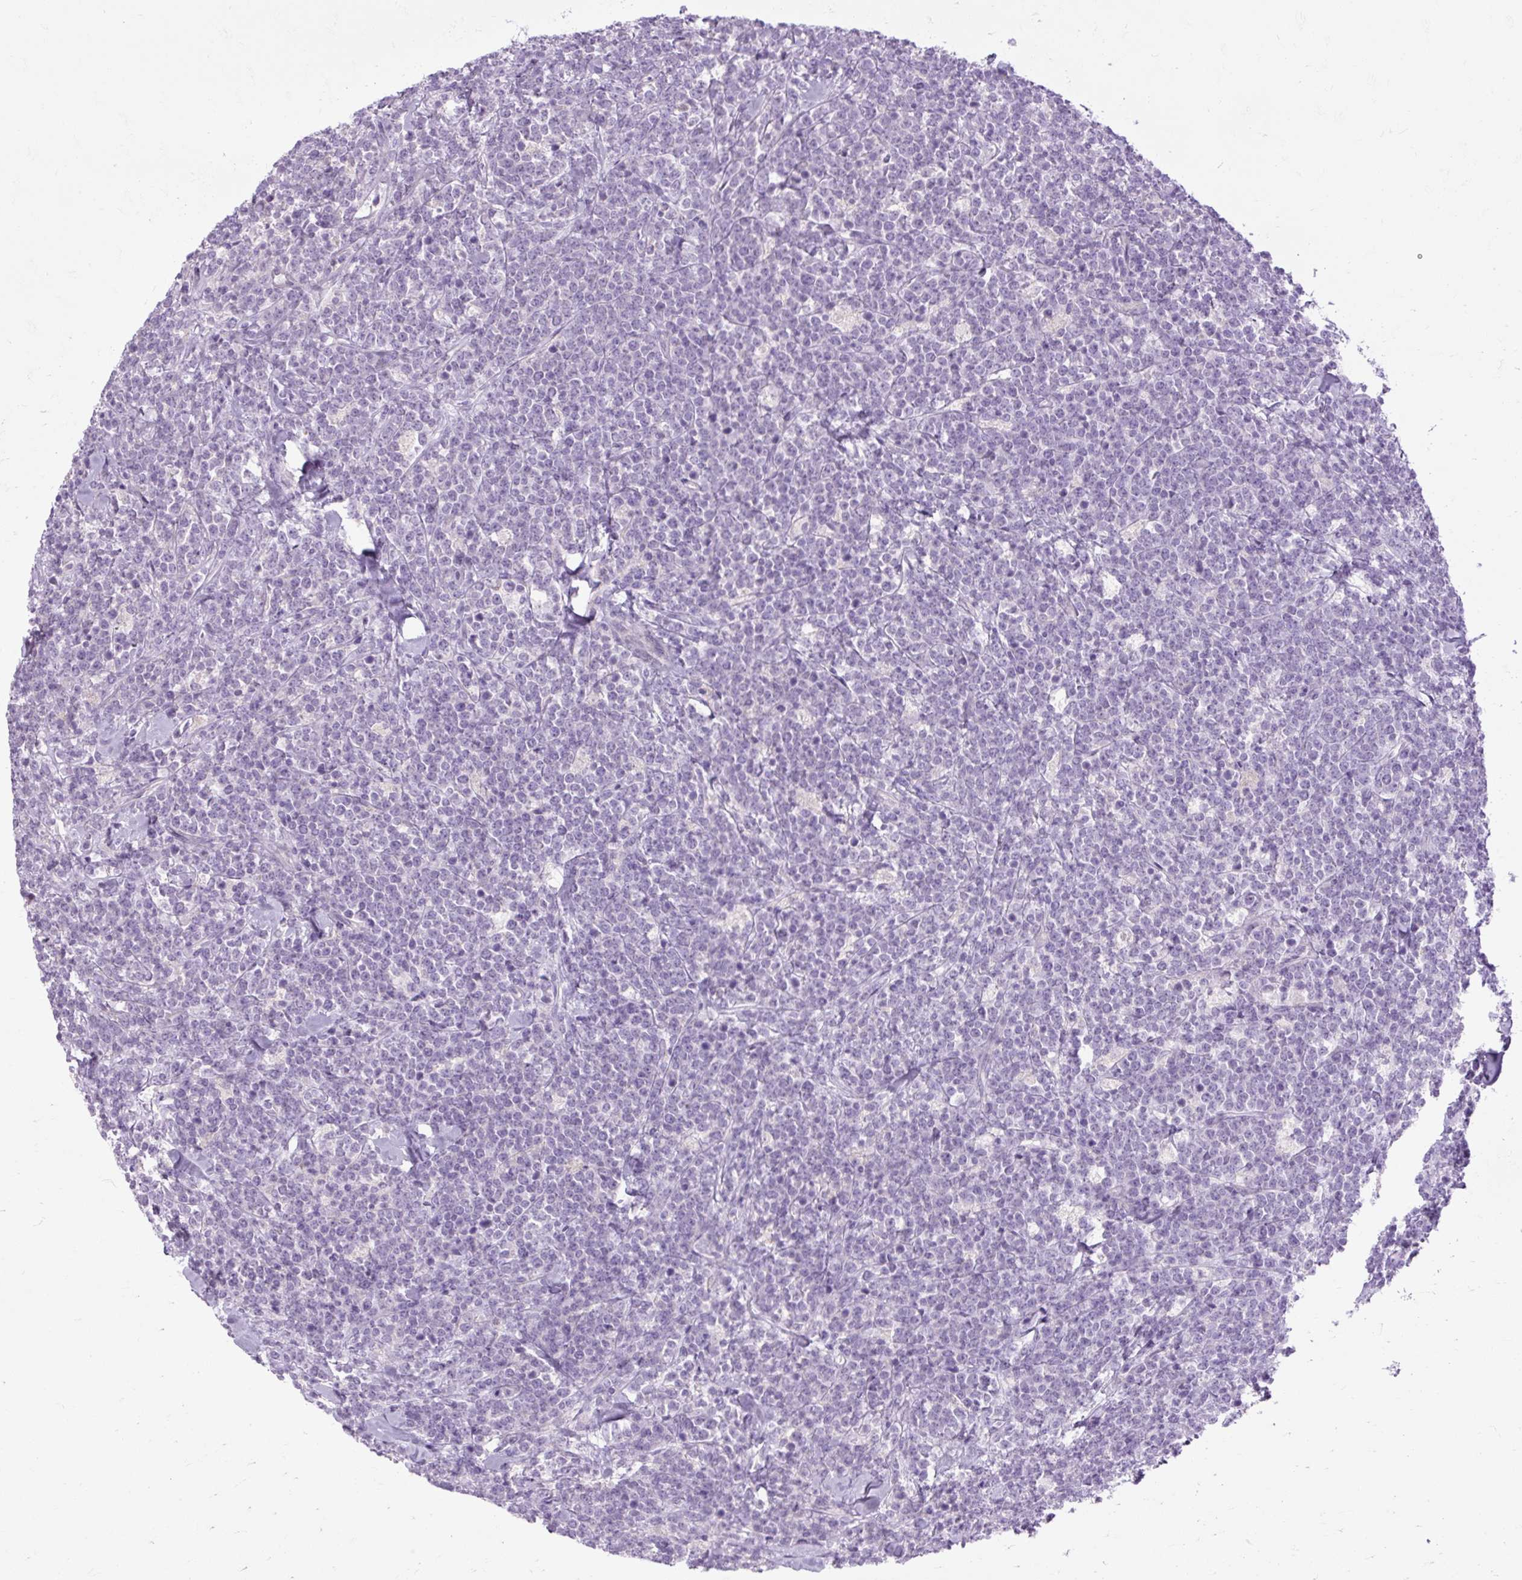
{"staining": {"intensity": "negative", "quantity": "none", "location": "none"}, "tissue": "lymphoma", "cell_type": "Tumor cells", "image_type": "cancer", "snomed": [{"axis": "morphology", "description": "Malignant lymphoma, non-Hodgkin's type, High grade"}, {"axis": "topography", "description": "Small intestine"}, {"axis": "topography", "description": "Colon"}], "caption": "IHC image of human high-grade malignant lymphoma, non-Hodgkin's type stained for a protein (brown), which reveals no staining in tumor cells. (Brightfield microscopy of DAB (3,3'-diaminobenzidine) IHC at high magnification).", "gene": "ARRDC2", "patient": {"sex": "male", "age": 8}}